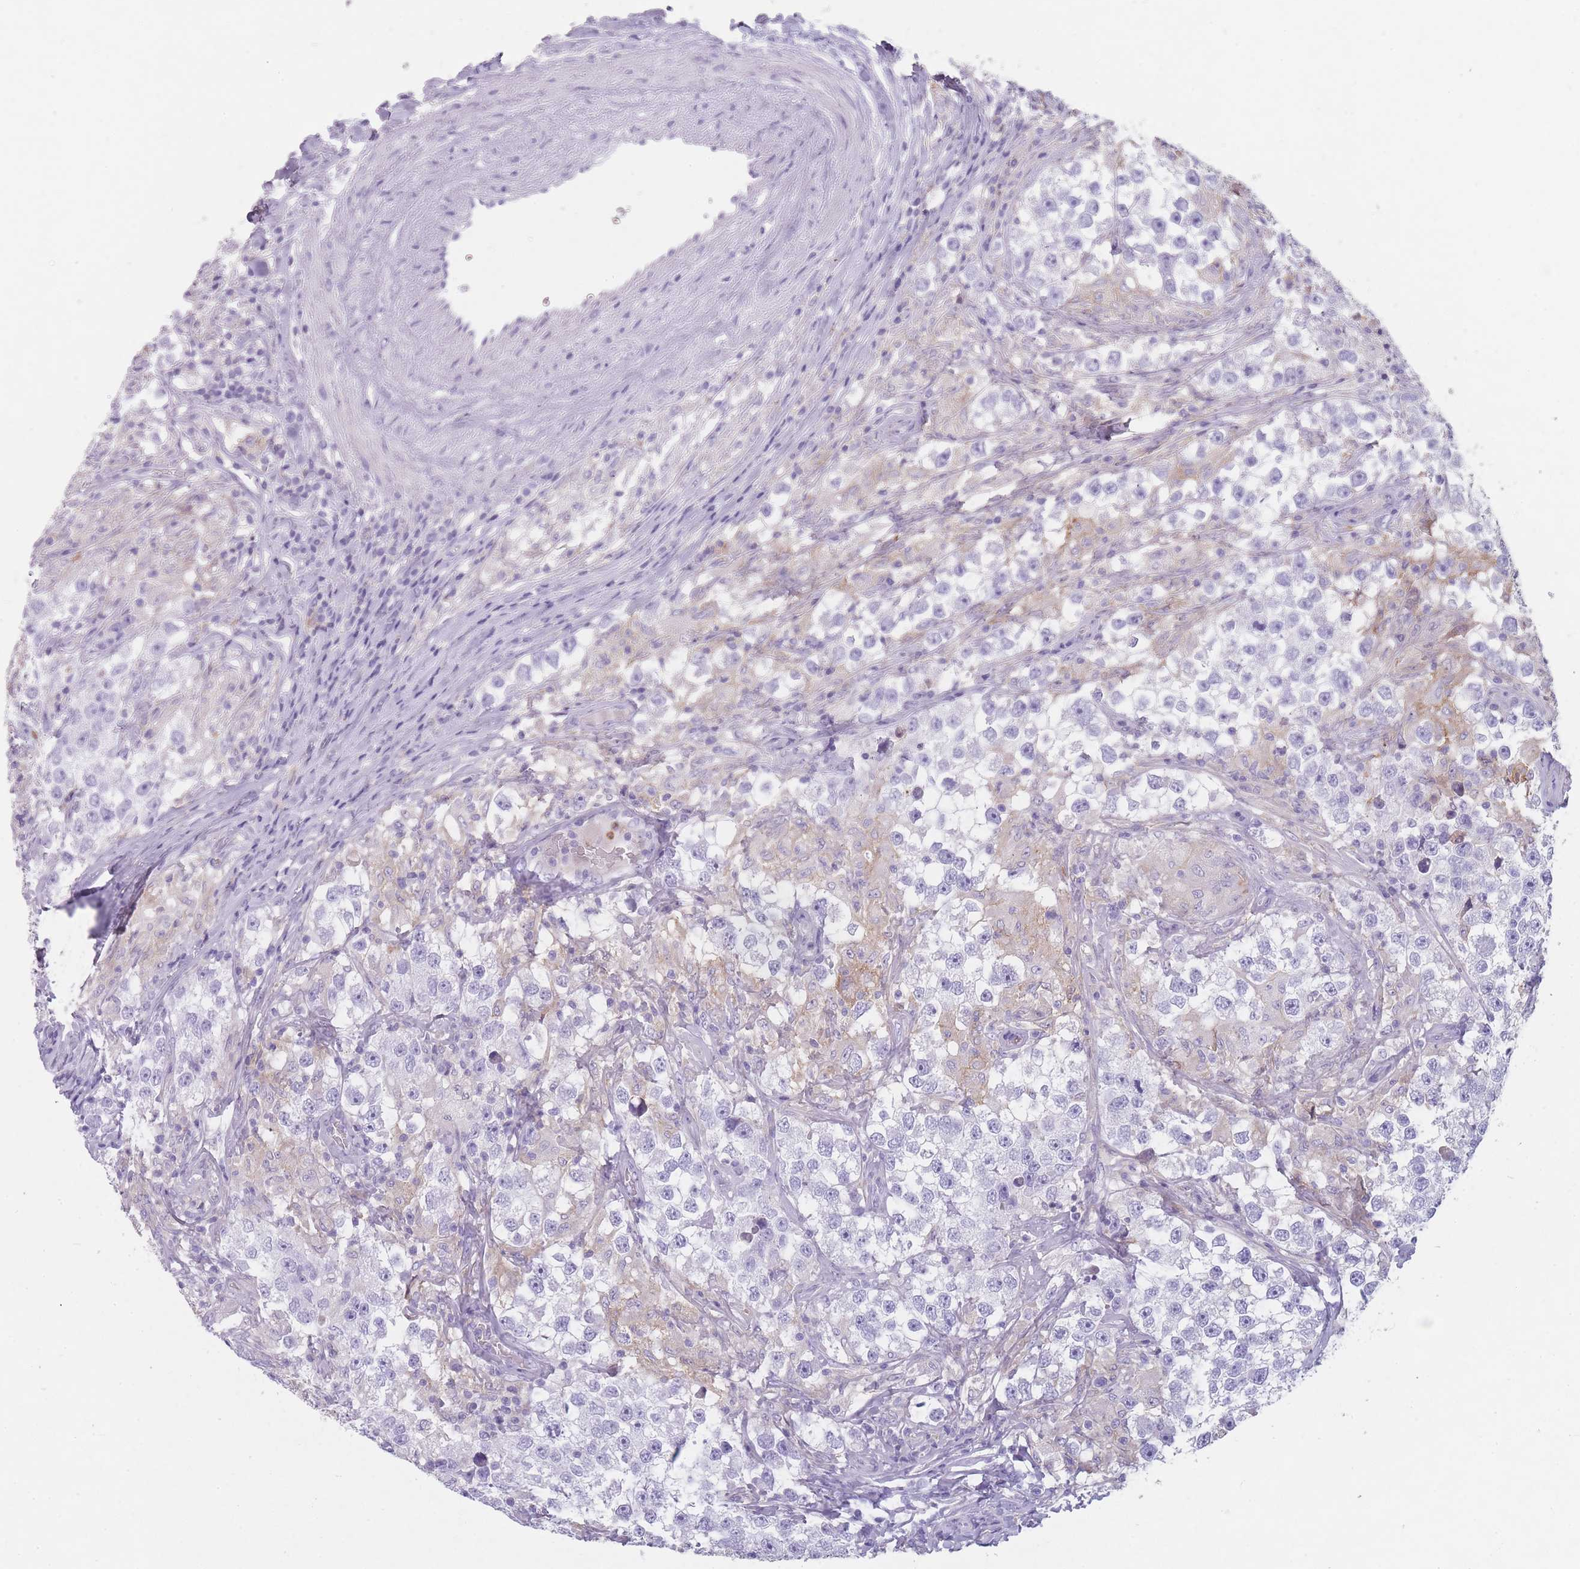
{"staining": {"intensity": "negative", "quantity": "none", "location": "none"}, "tissue": "testis cancer", "cell_type": "Tumor cells", "image_type": "cancer", "snomed": [{"axis": "morphology", "description": "Seminoma, NOS"}, {"axis": "topography", "description": "Testis"}], "caption": "This is a histopathology image of immunohistochemistry staining of testis cancer (seminoma), which shows no expression in tumor cells.", "gene": "CR1L", "patient": {"sex": "male", "age": 46}}